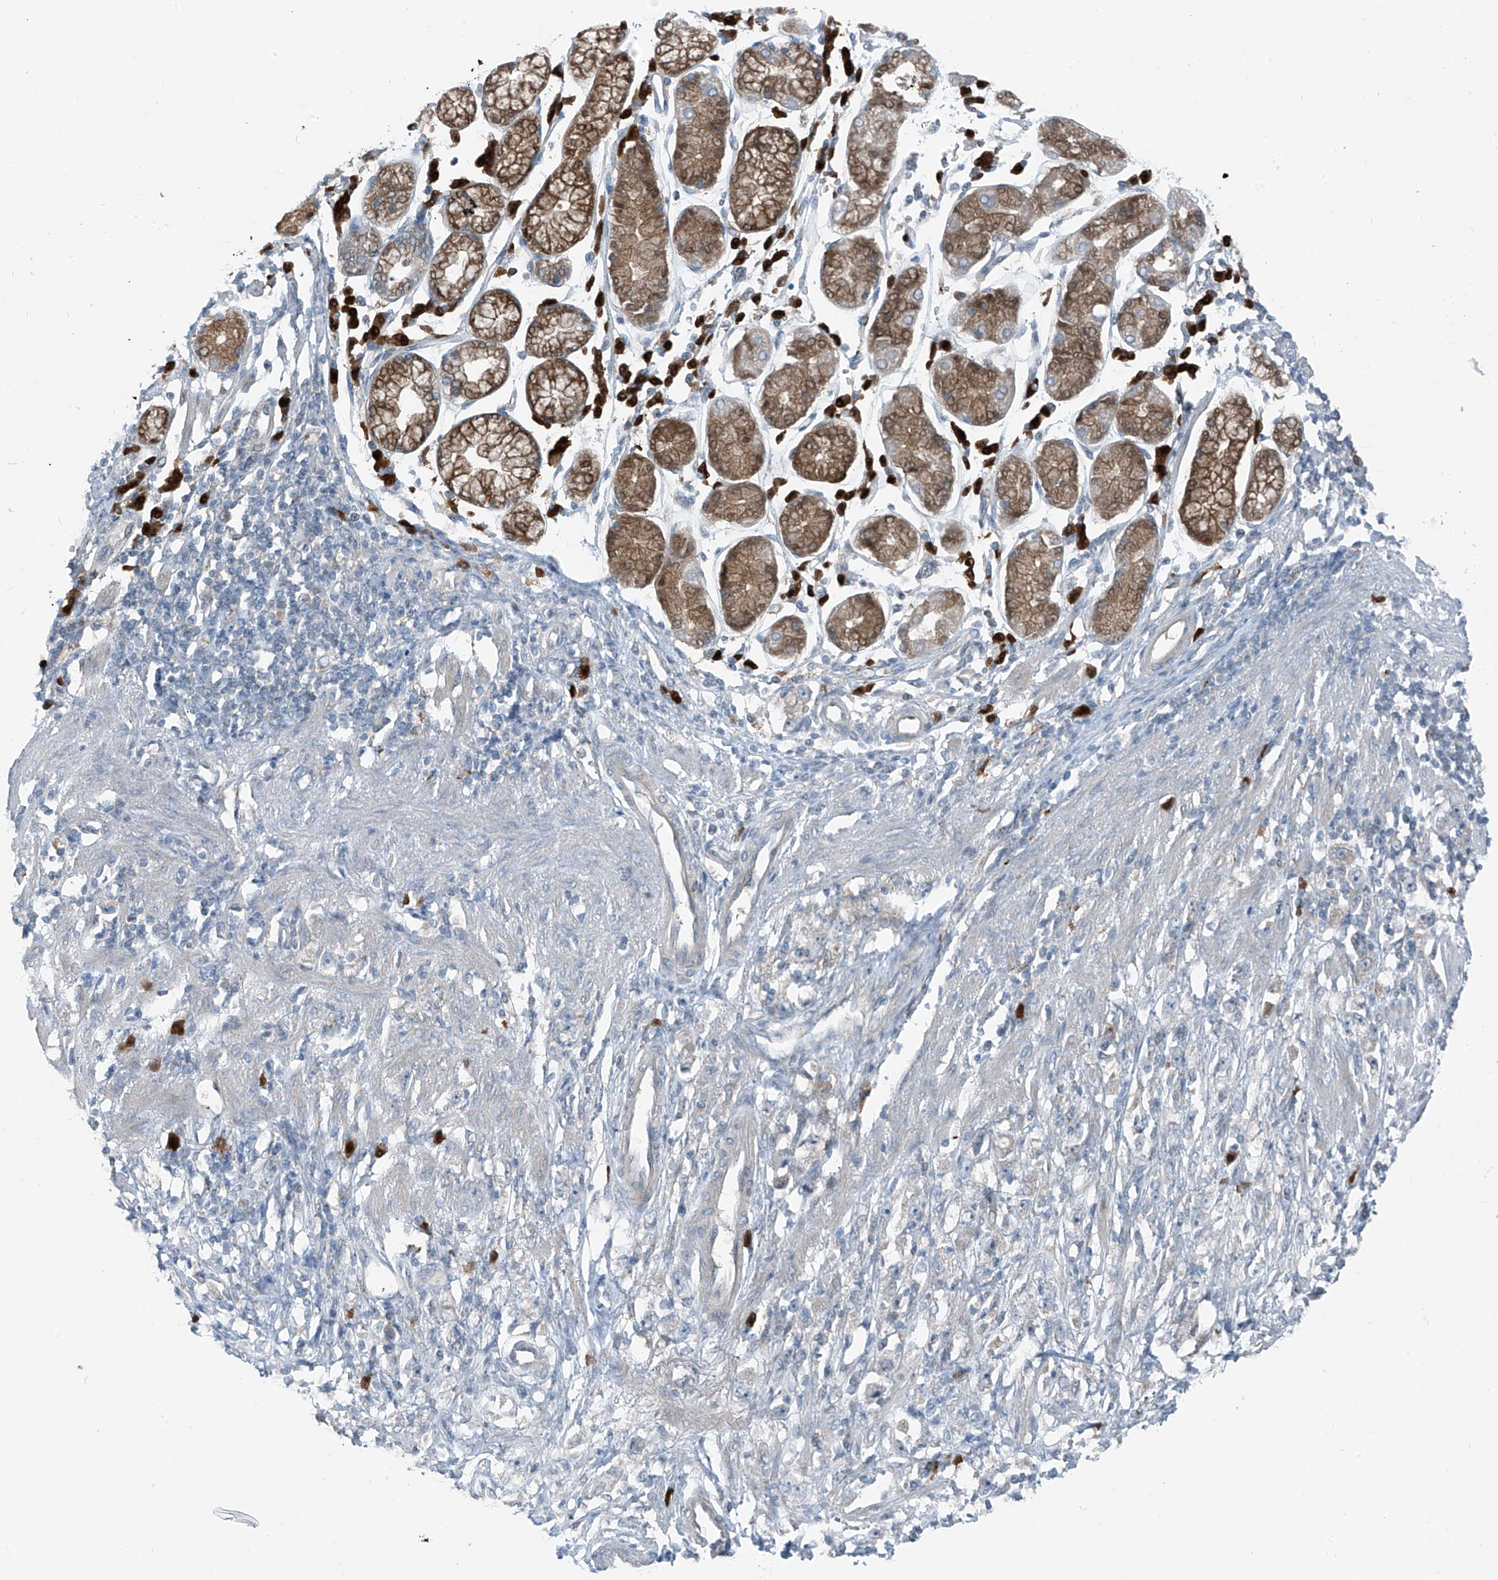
{"staining": {"intensity": "negative", "quantity": "none", "location": "none"}, "tissue": "stomach cancer", "cell_type": "Tumor cells", "image_type": "cancer", "snomed": [{"axis": "morphology", "description": "Adenocarcinoma, NOS"}, {"axis": "topography", "description": "Stomach"}], "caption": "The immunohistochemistry (IHC) histopathology image has no significant staining in tumor cells of stomach cancer tissue. (DAB immunohistochemistry with hematoxylin counter stain).", "gene": "SLC12A6", "patient": {"sex": "female", "age": 59}}